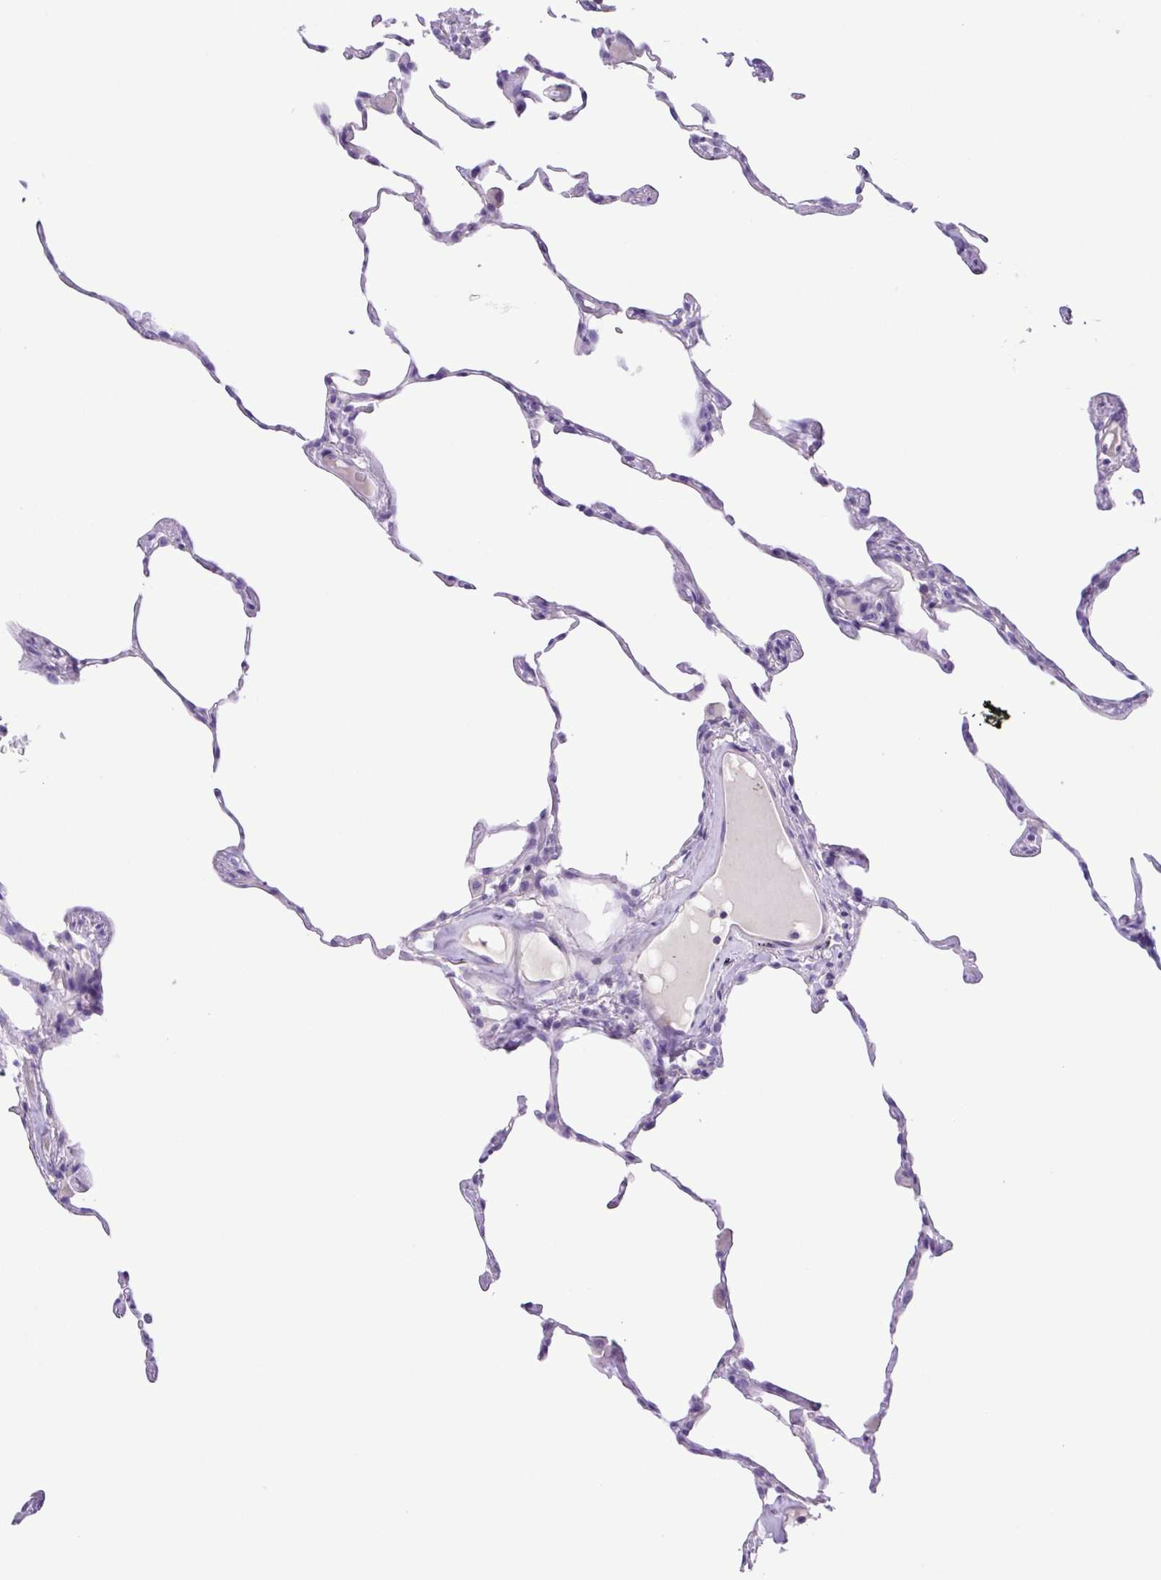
{"staining": {"intensity": "negative", "quantity": "none", "location": "none"}, "tissue": "lung", "cell_type": "Alveolar cells", "image_type": "normal", "snomed": [{"axis": "morphology", "description": "Normal tissue, NOS"}, {"axis": "topography", "description": "Lung"}], "caption": "Histopathology image shows no significant protein positivity in alveolar cells of benign lung. (IHC, brightfield microscopy, high magnification).", "gene": "ISM2", "patient": {"sex": "female", "age": 57}}